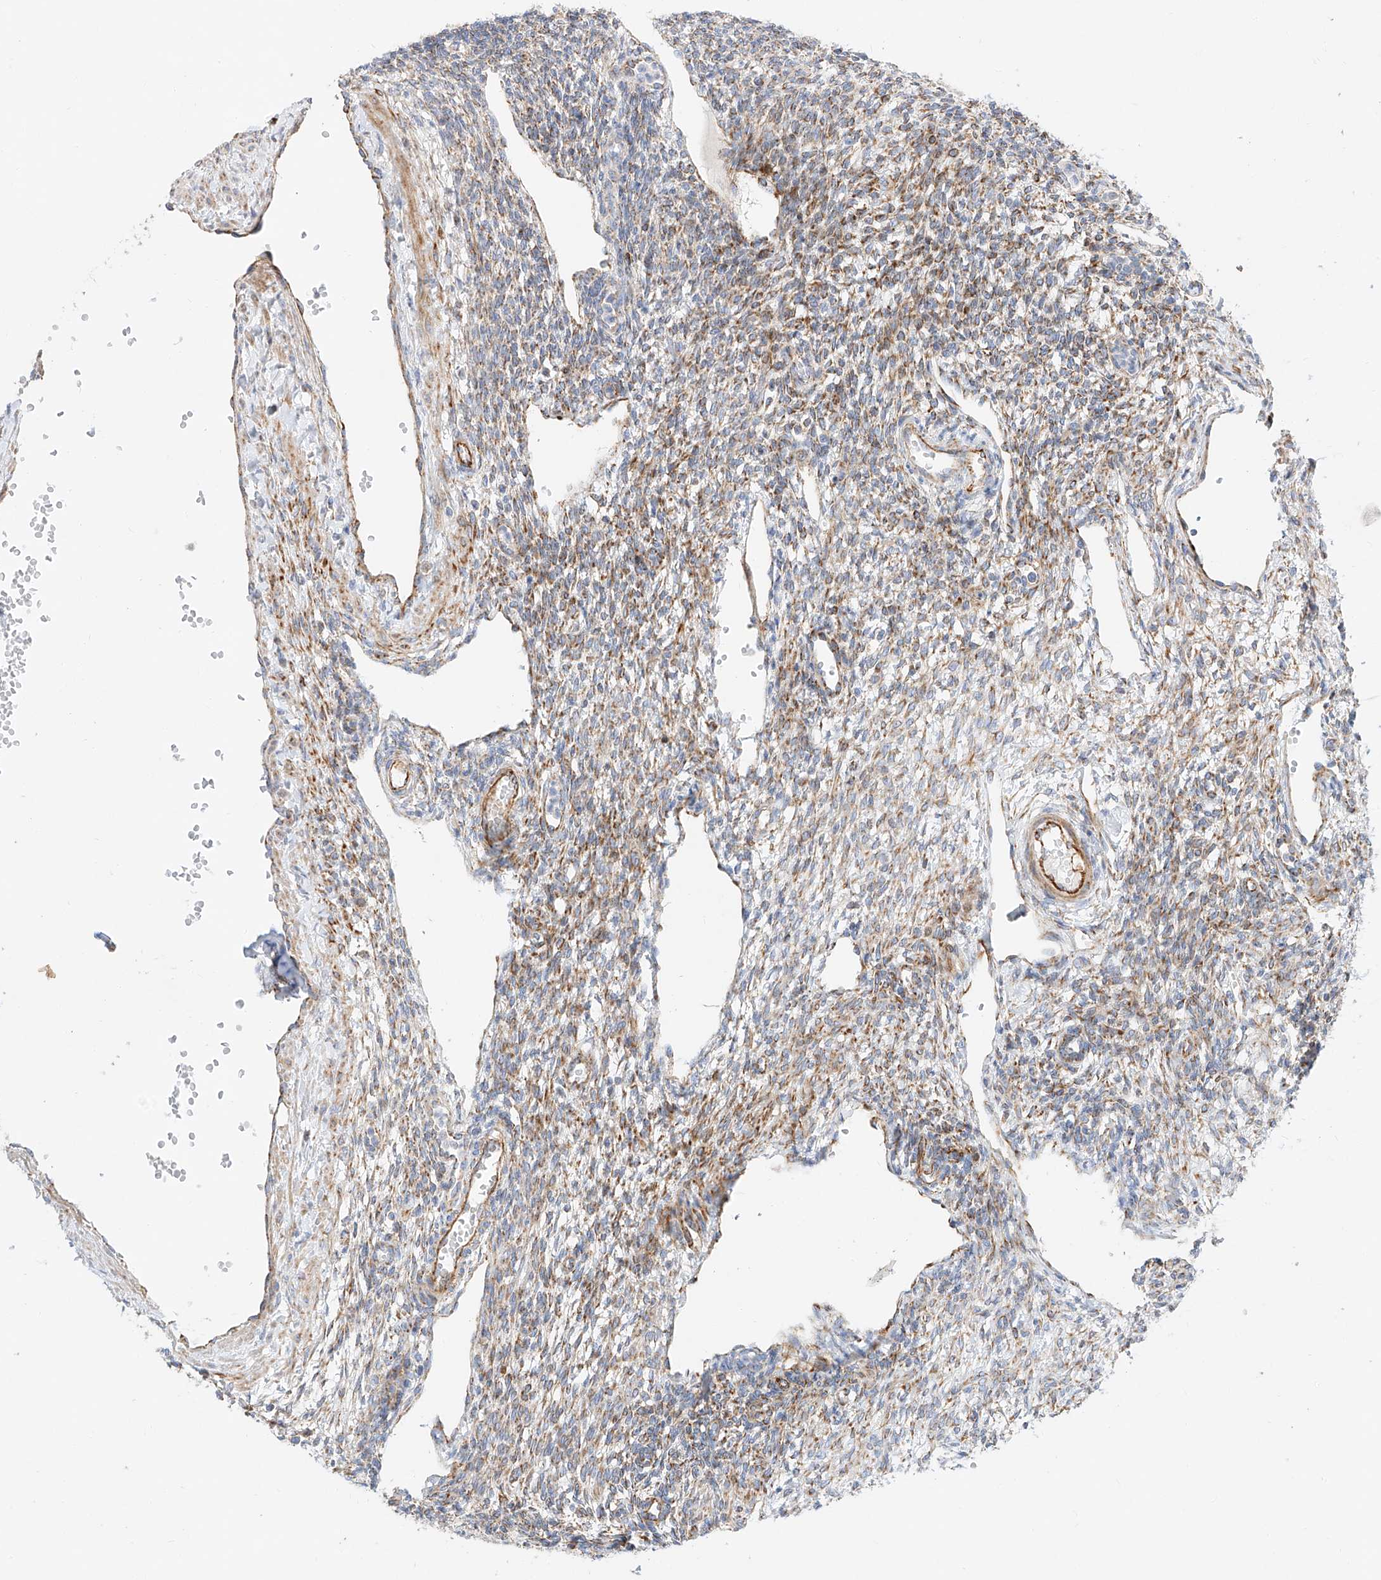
{"staining": {"intensity": "moderate", "quantity": "<25%", "location": "cytoplasmic/membranous"}, "tissue": "ovary", "cell_type": "Ovarian stroma cells", "image_type": "normal", "snomed": [{"axis": "morphology", "description": "Normal tissue, NOS"}, {"axis": "morphology", "description": "Cyst, NOS"}, {"axis": "topography", "description": "Ovary"}], "caption": "A micrograph showing moderate cytoplasmic/membranous positivity in approximately <25% of ovarian stroma cells in unremarkable ovary, as visualized by brown immunohistochemical staining.", "gene": "CST9", "patient": {"sex": "female", "age": 33}}